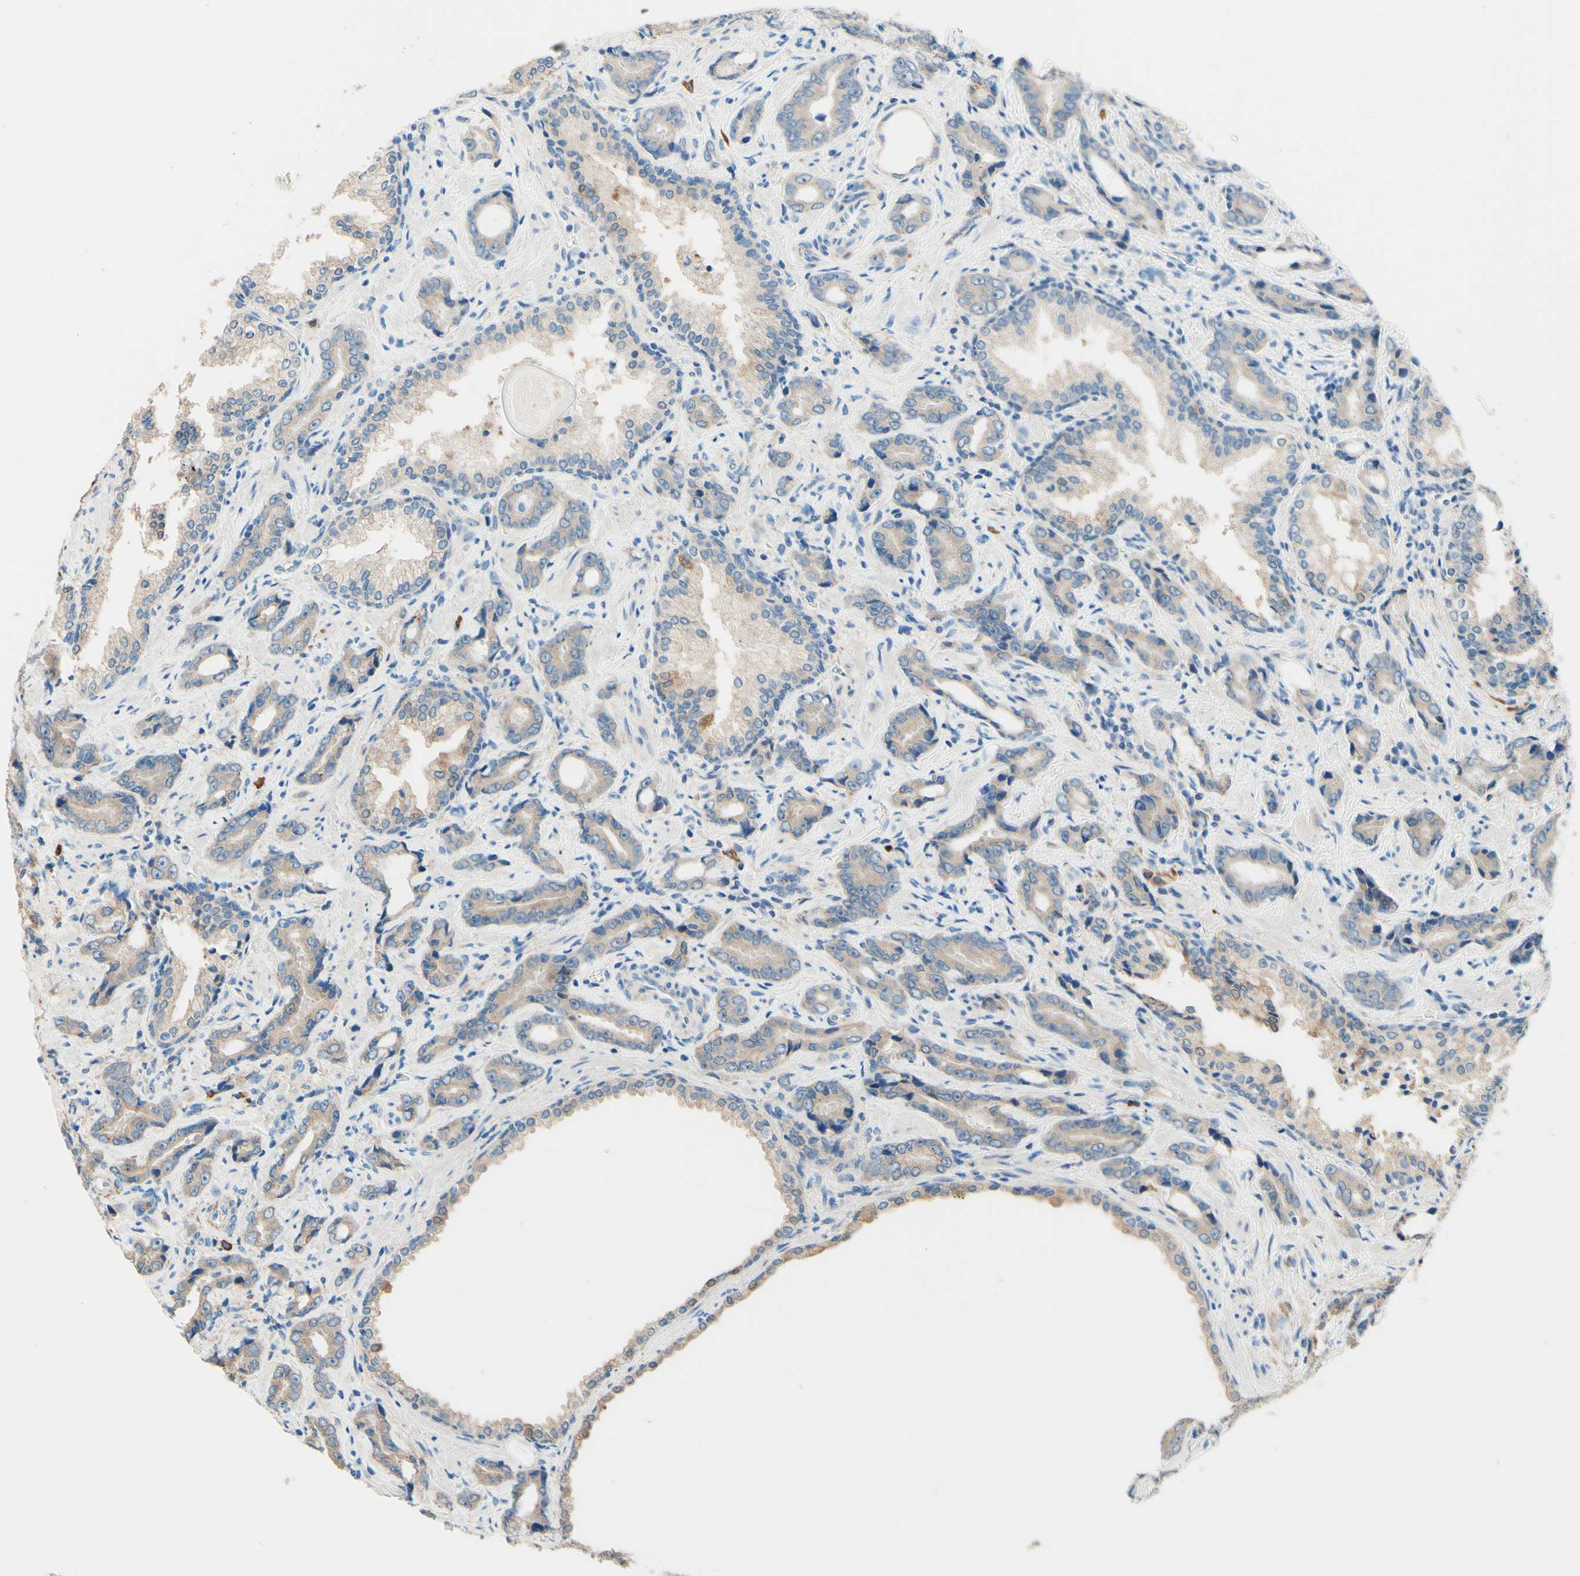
{"staining": {"intensity": "weak", "quantity": ">75%", "location": "cytoplasmic/membranous"}, "tissue": "prostate cancer", "cell_type": "Tumor cells", "image_type": "cancer", "snomed": [{"axis": "morphology", "description": "Adenocarcinoma, Low grade"}, {"axis": "topography", "description": "Prostate"}], "caption": "This is an image of immunohistochemistry staining of prostate cancer, which shows weak expression in the cytoplasmic/membranous of tumor cells.", "gene": "PASD1", "patient": {"sex": "male", "age": 60}}